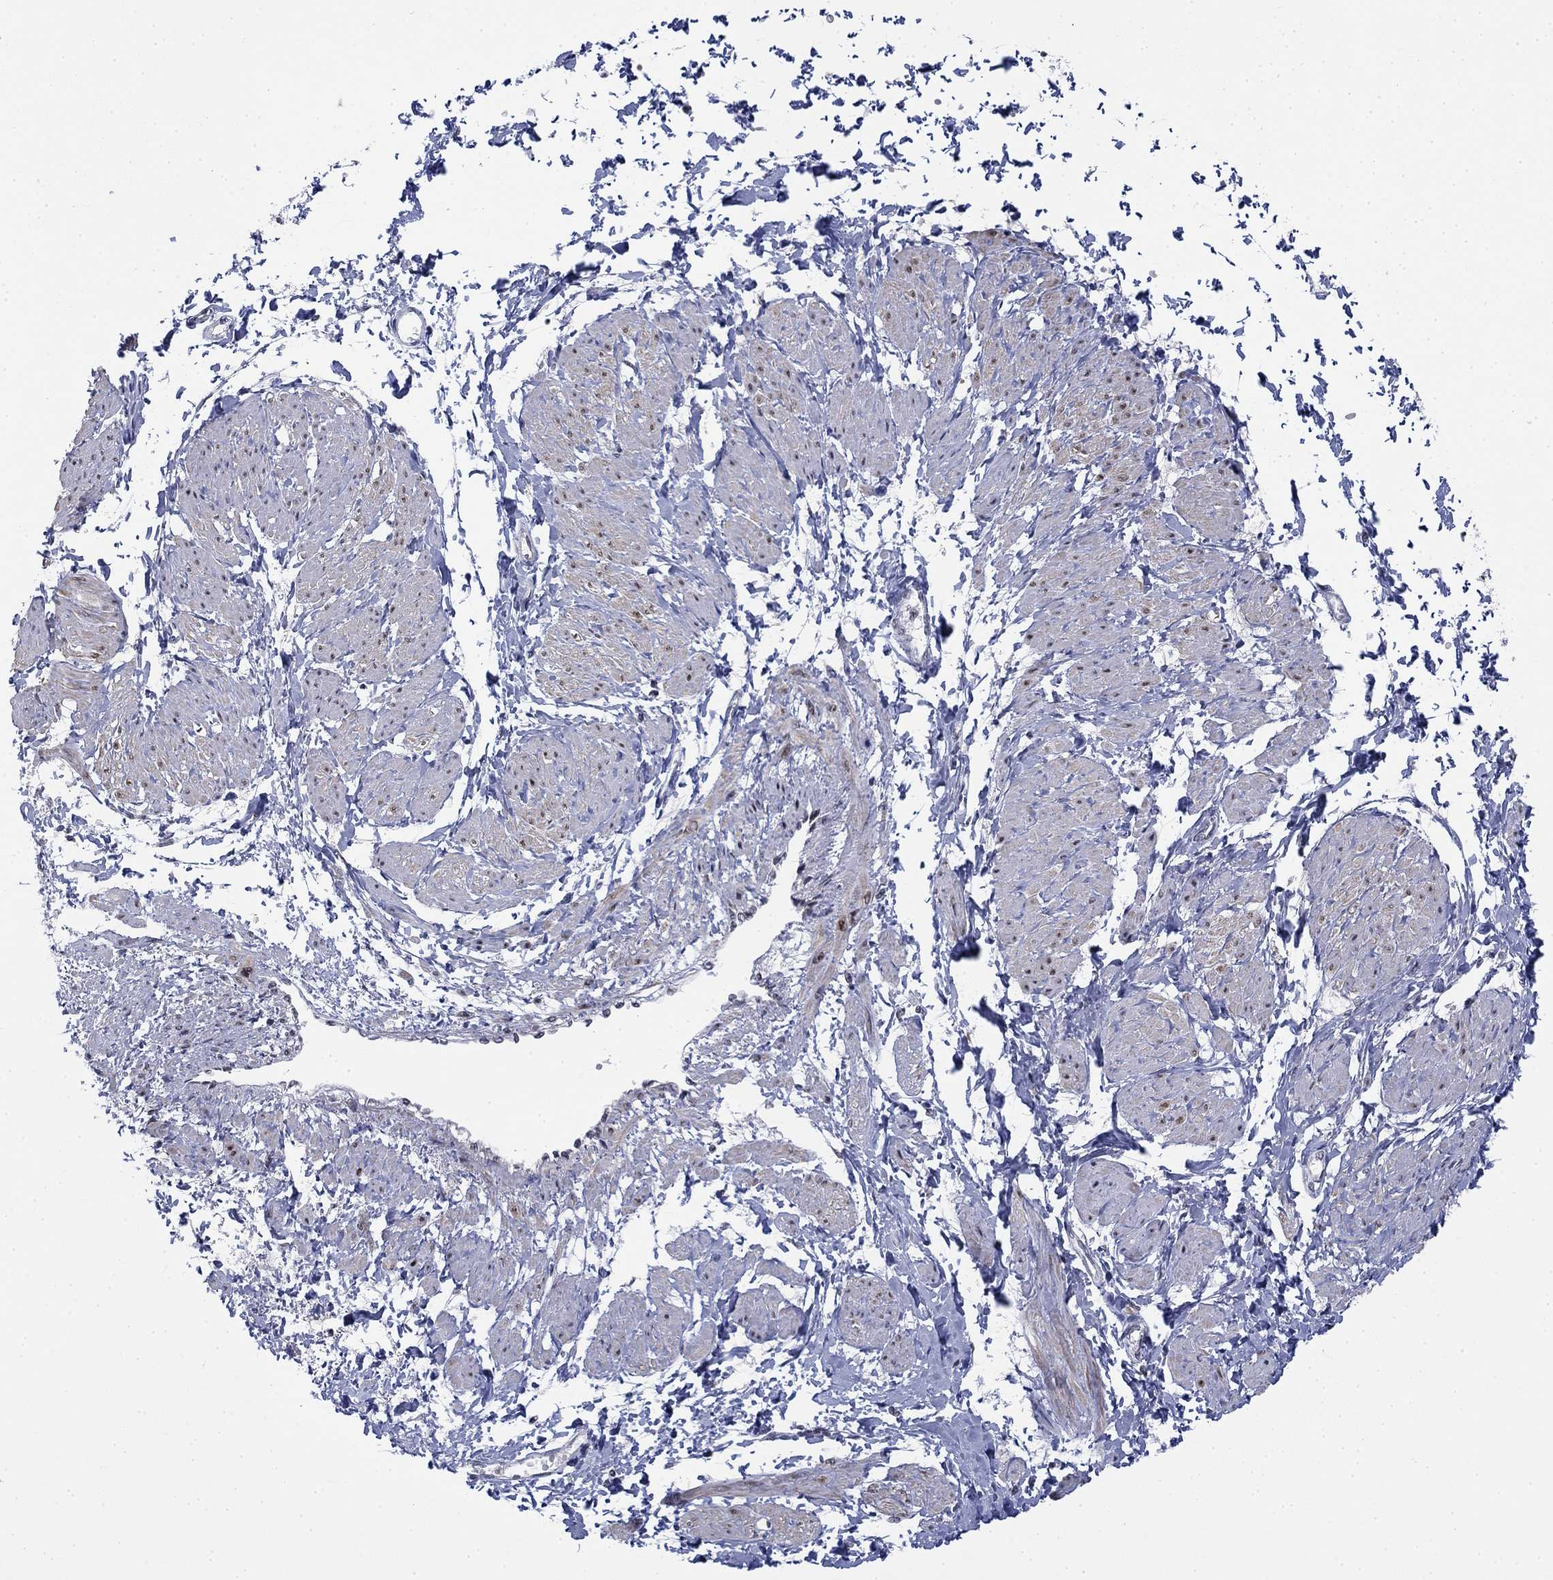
{"staining": {"intensity": "strong", "quantity": "<25%", "location": "nuclear"}, "tissue": "smooth muscle", "cell_type": "Smooth muscle cells", "image_type": "normal", "snomed": [{"axis": "morphology", "description": "Normal tissue, NOS"}, {"axis": "topography", "description": "Smooth muscle"}, {"axis": "topography", "description": "Uterus"}], "caption": "Smooth muscle cells reveal strong nuclear expression in approximately <25% of cells in normal smooth muscle.", "gene": "TOR1AIP1", "patient": {"sex": "female", "age": 39}}